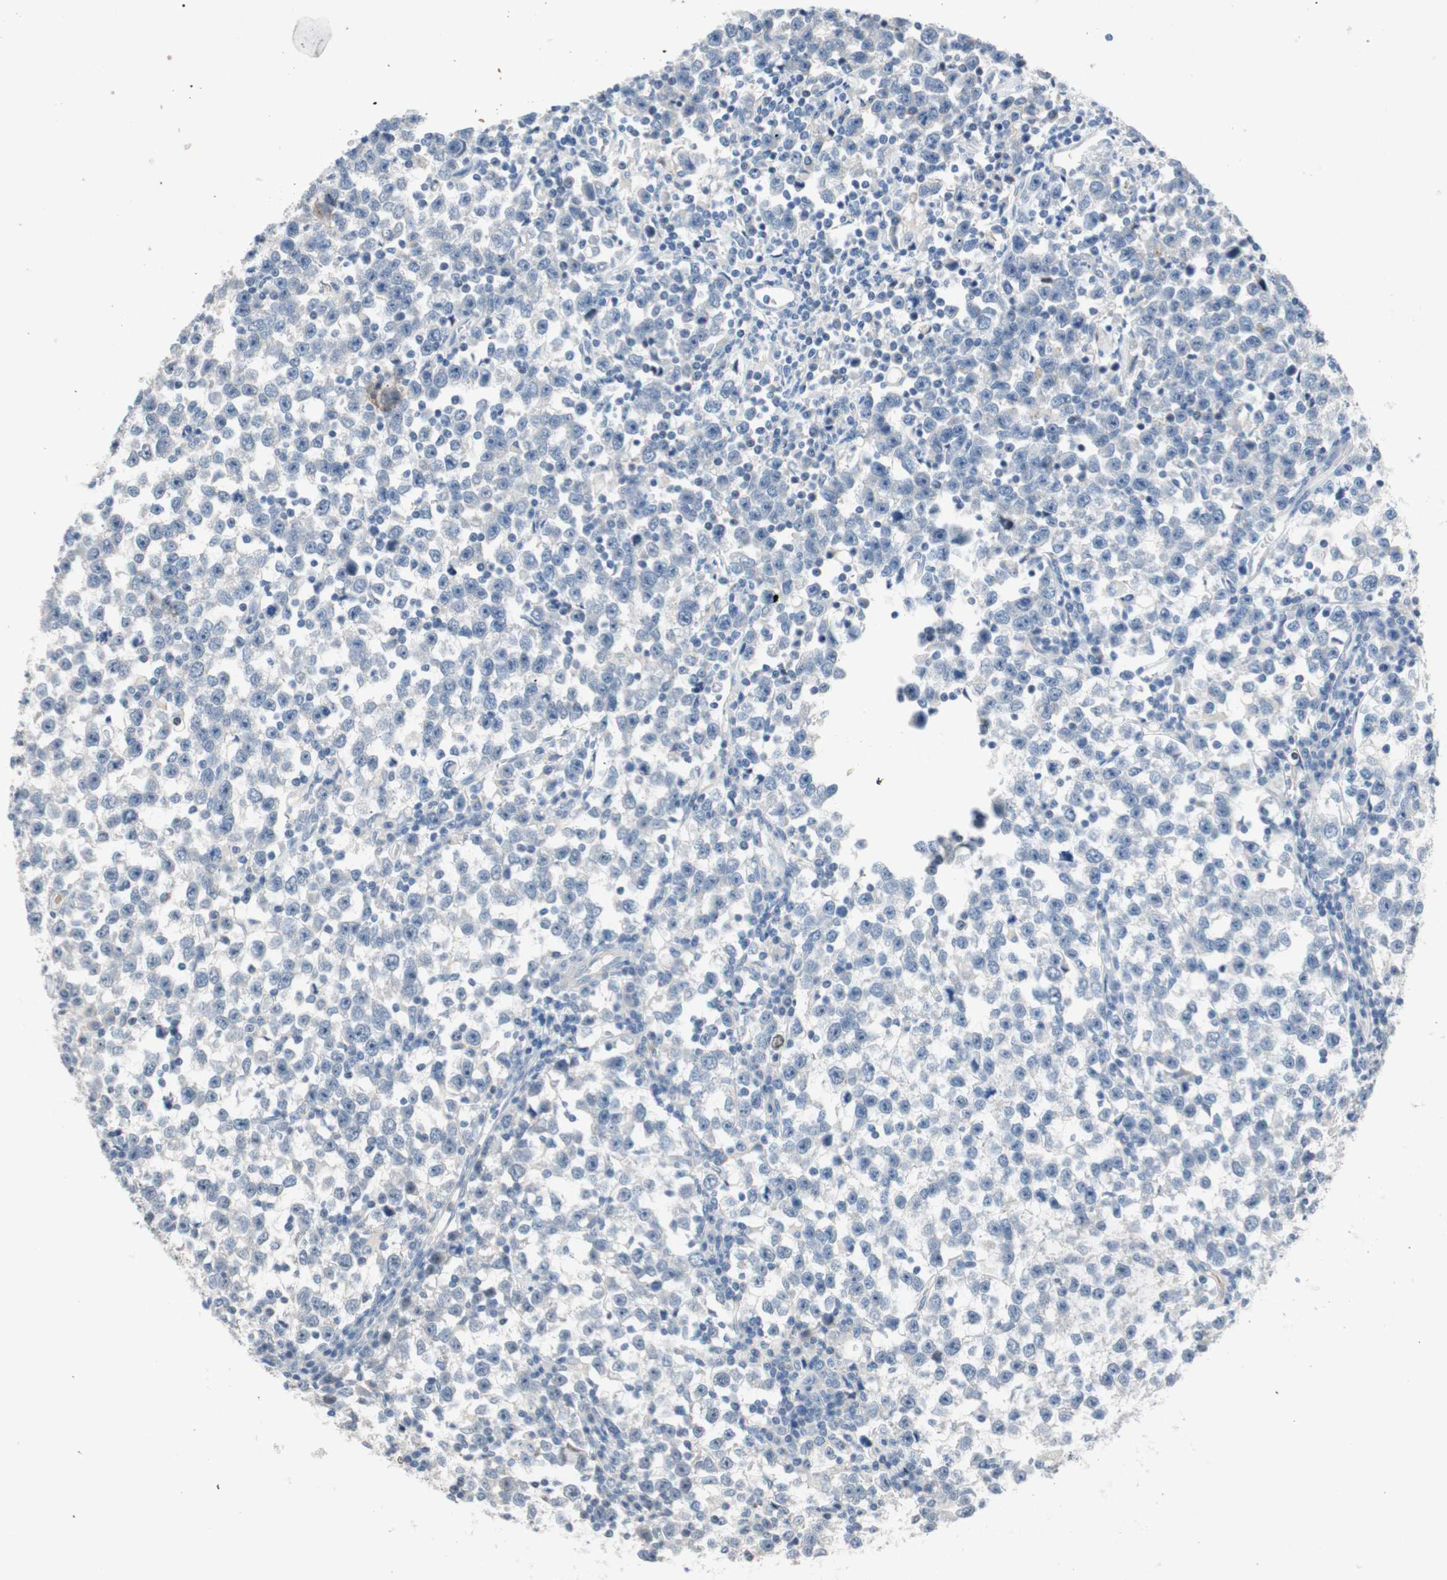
{"staining": {"intensity": "negative", "quantity": "none", "location": "none"}, "tissue": "testis cancer", "cell_type": "Tumor cells", "image_type": "cancer", "snomed": [{"axis": "morphology", "description": "Seminoma, NOS"}, {"axis": "topography", "description": "Testis"}], "caption": "DAB immunohistochemical staining of human seminoma (testis) exhibits no significant staining in tumor cells.", "gene": "PDZK1", "patient": {"sex": "male", "age": 43}}